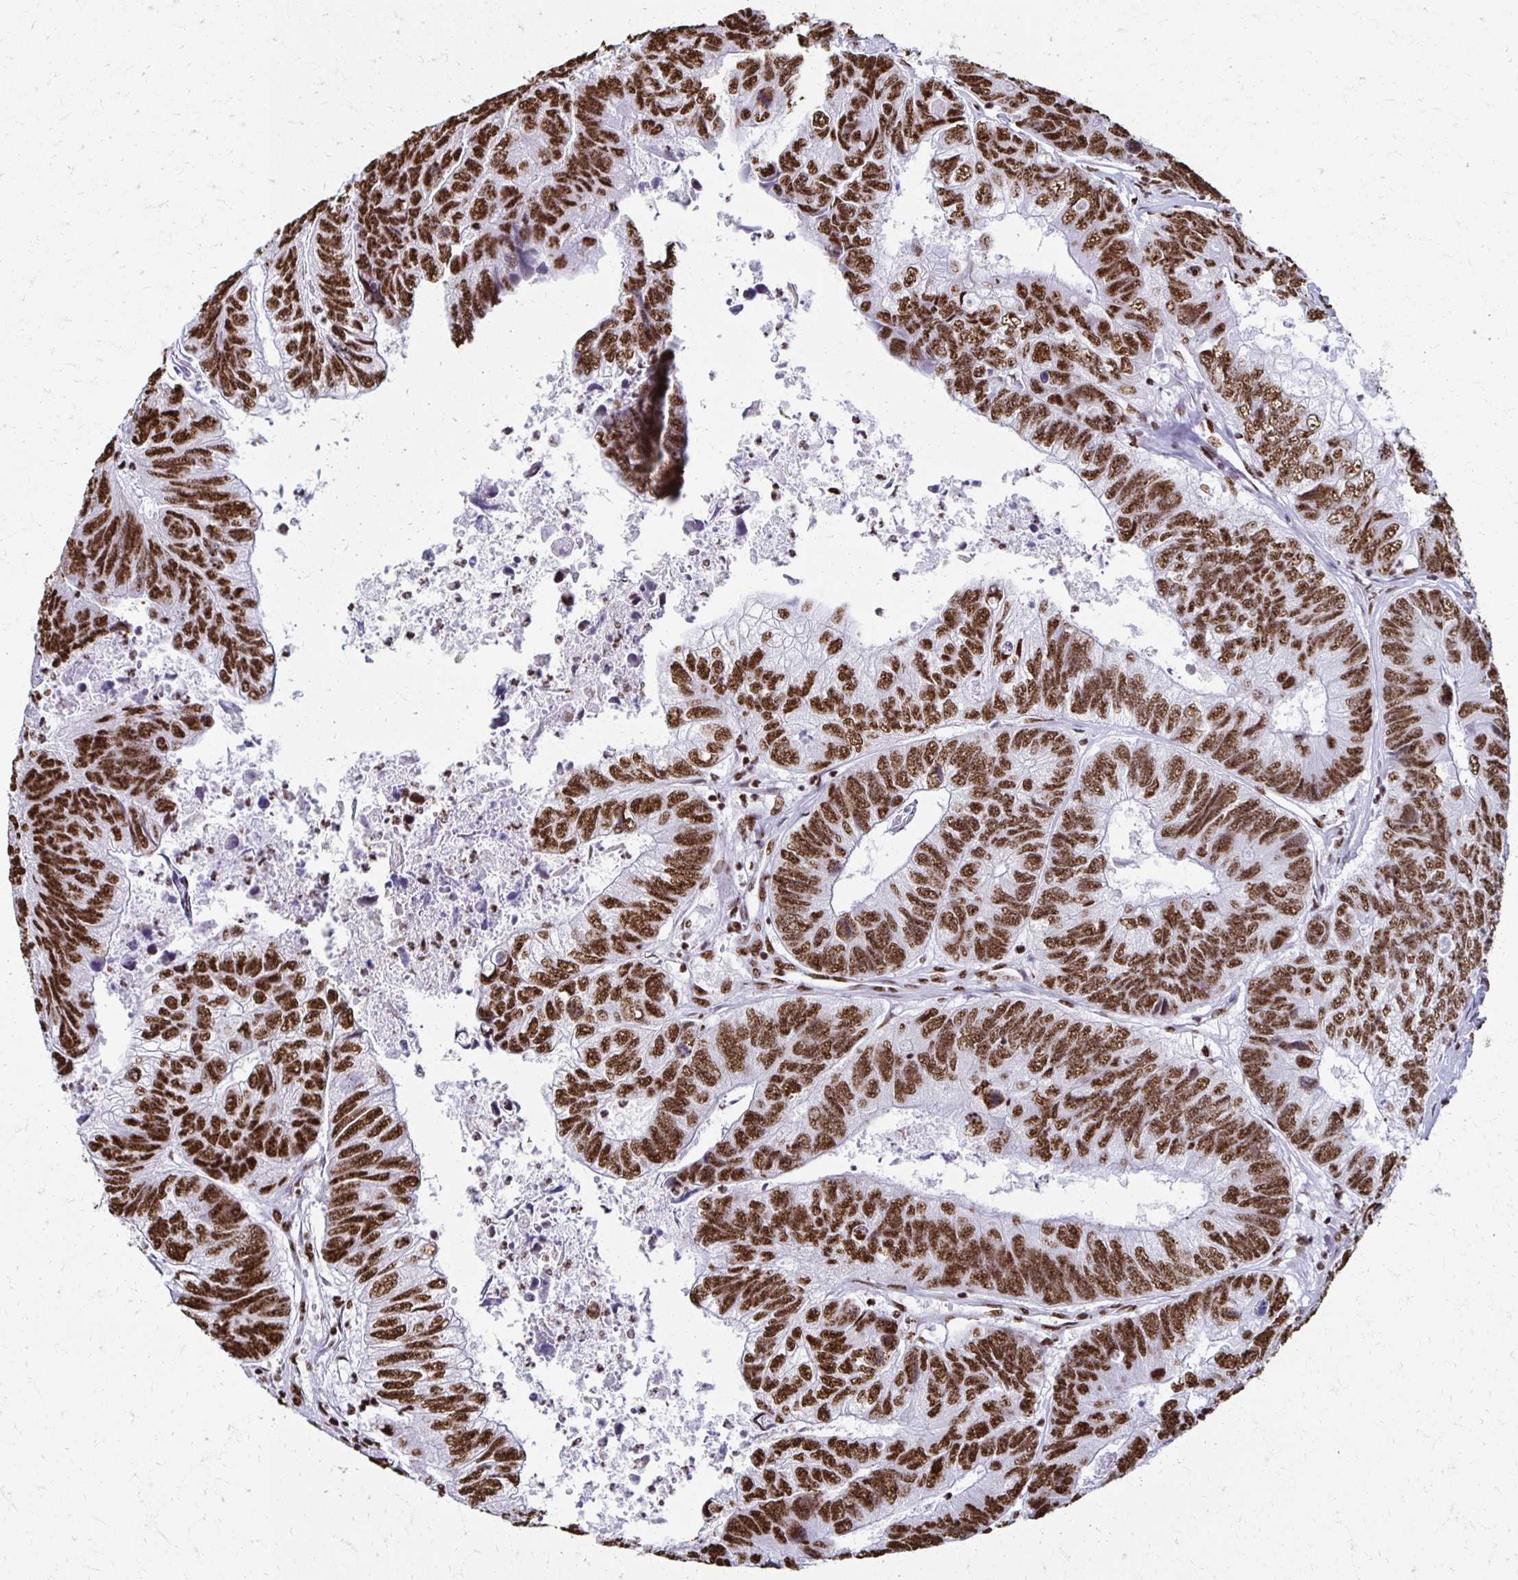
{"staining": {"intensity": "strong", "quantity": ">75%", "location": "nuclear"}, "tissue": "colorectal cancer", "cell_type": "Tumor cells", "image_type": "cancer", "snomed": [{"axis": "morphology", "description": "Adenocarcinoma, NOS"}, {"axis": "topography", "description": "Colon"}], "caption": "An image of colorectal cancer (adenocarcinoma) stained for a protein shows strong nuclear brown staining in tumor cells.", "gene": "NONO", "patient": {"sex": "female", "age": 67}}